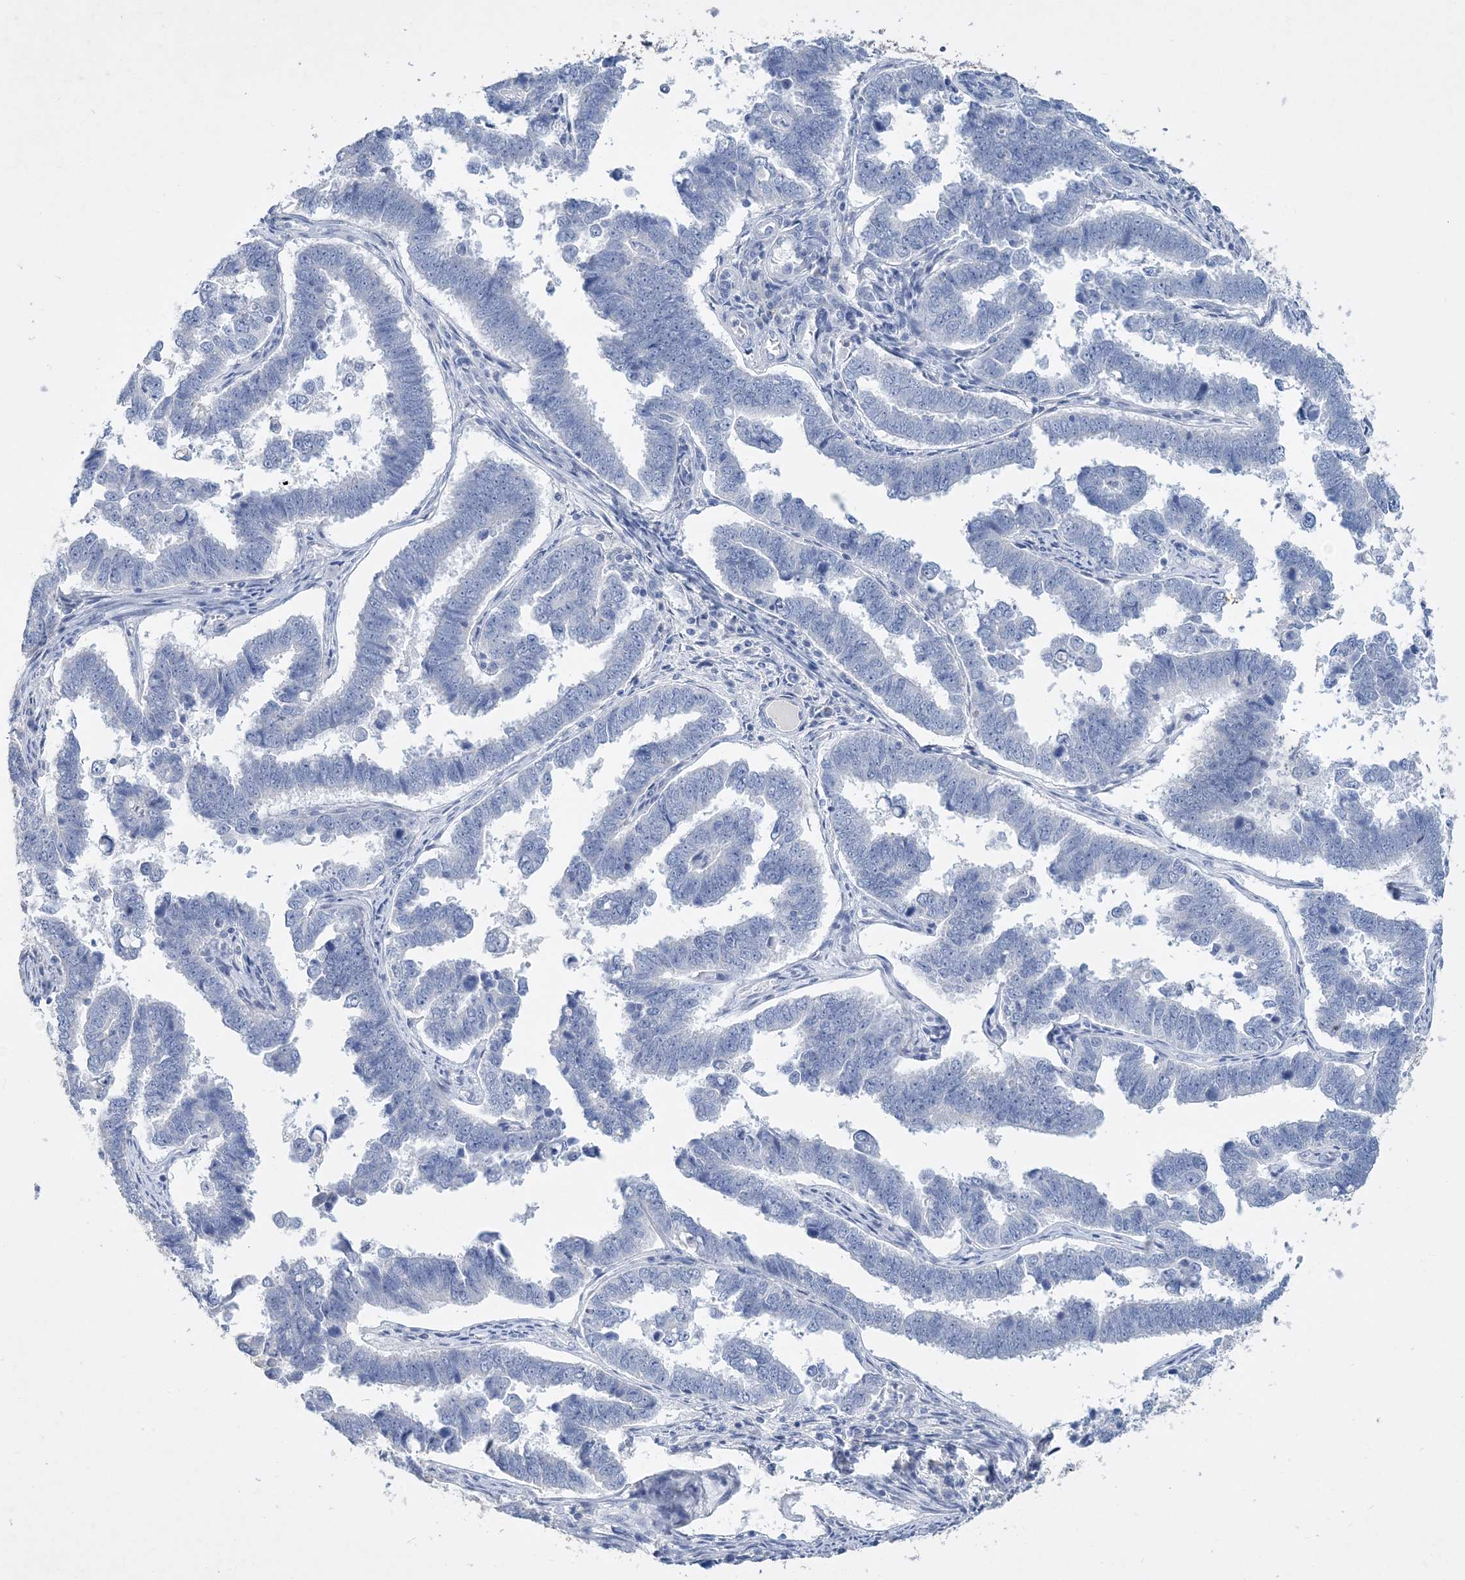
{"staining": {"intensity": "negative", "quantity": "none", "location": "none"}, "tissue": "endometrial cancer", "cell_type": "Tumor cells", "image_type": "cancer", "snomed": [{"axis": "morphology", "description": "Adenocarcinoma, NOS"}, {"axis": "topography", "description": "Endometrium"}], "caption": "Immunohistochemical staining of endometrial adenocarcinoma demonstrates no significant staining in tumor cells.", "gene": "COPS8", "patient": {"sex": "female", "age": 75}}